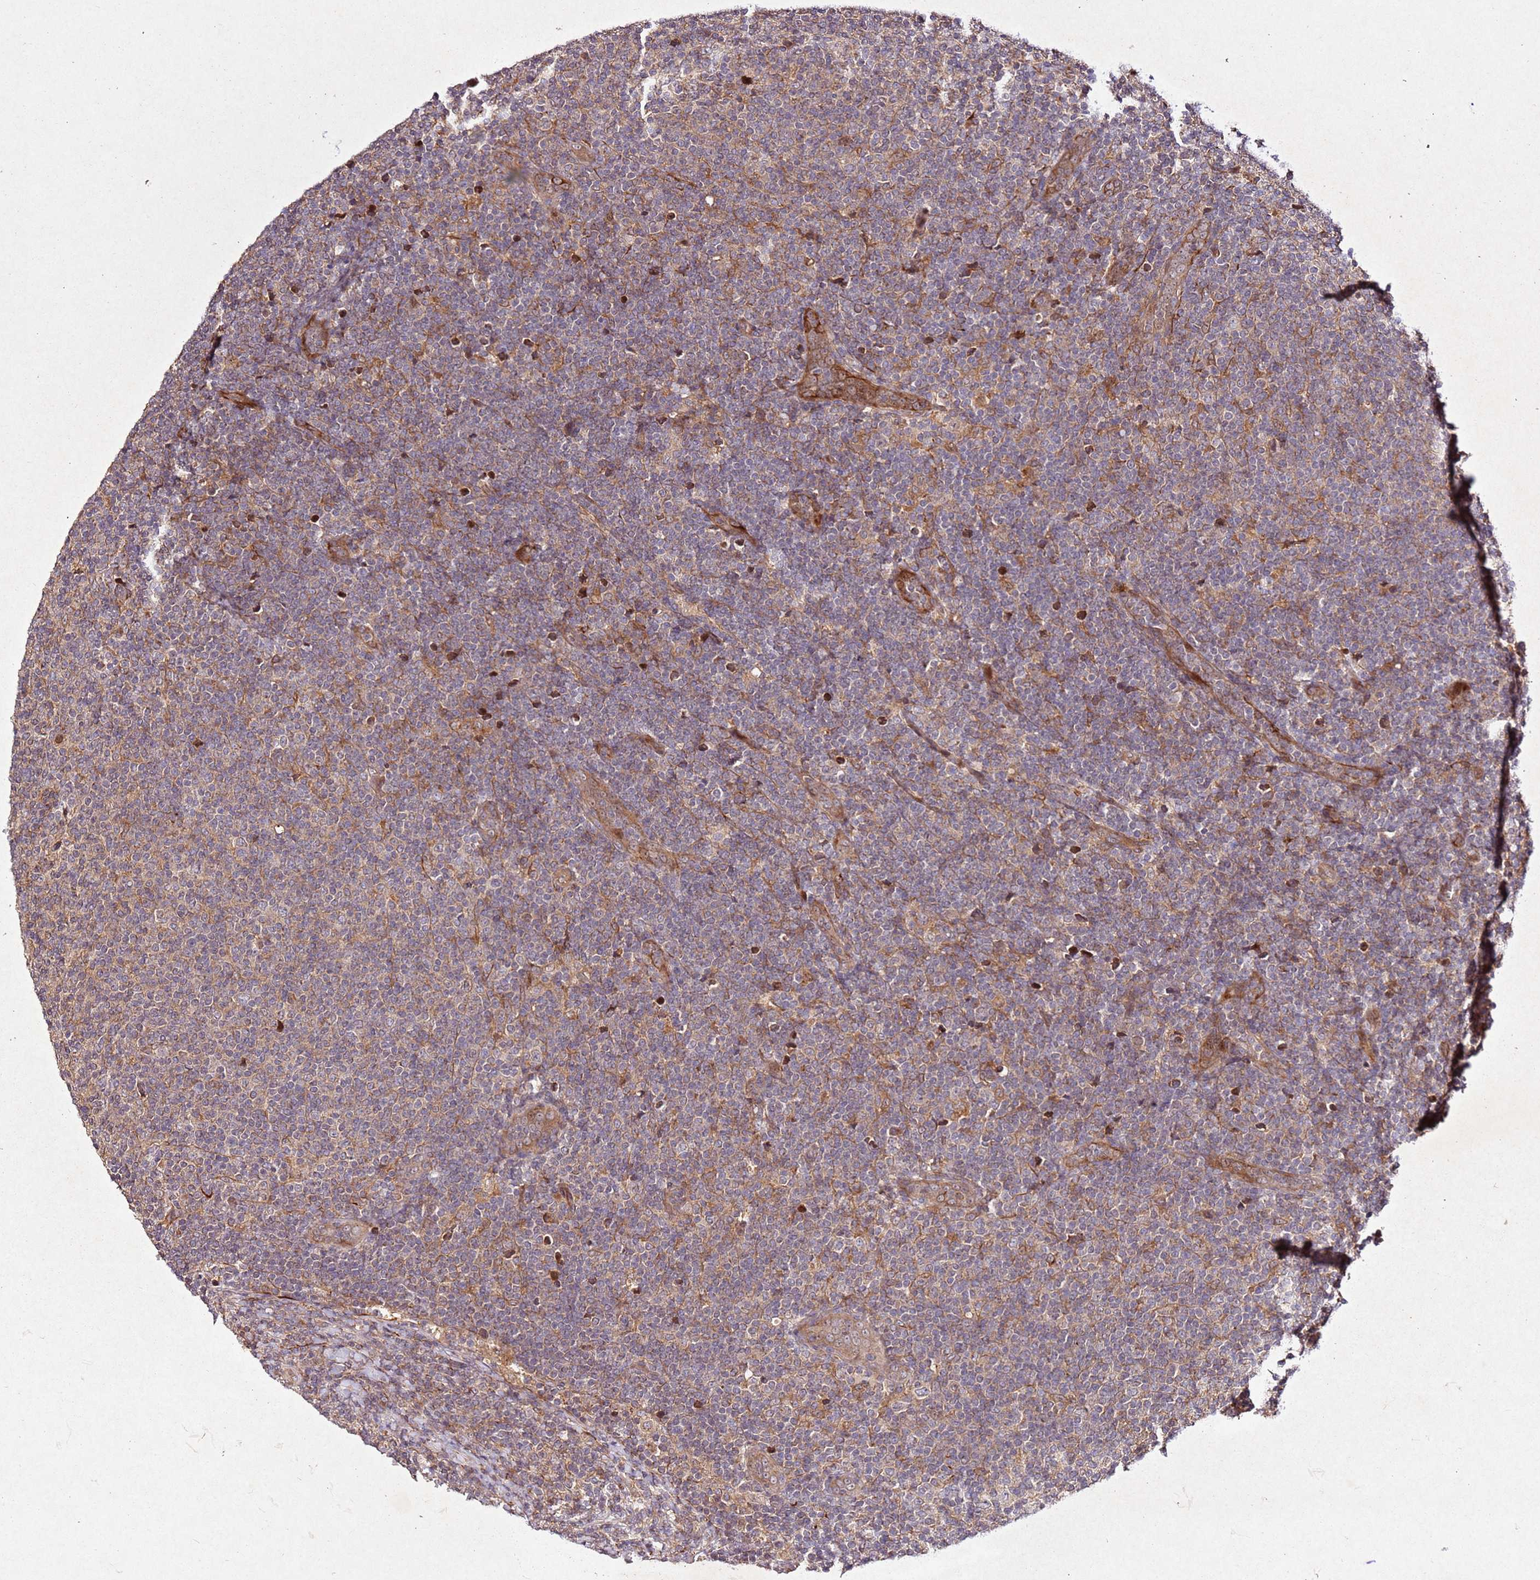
{"staining": {"intensity": "weak", "quantity": "25%-75%", "location": "cytoplasmic/membranous"}, "tissue": "lymphoma", "cell_type": "Tumor cells", "image_type": "cancer", "snomed": [{"axis": "morphology", "description": "Malignant lymphoma, non-Hodgkin's type, Low grade"}, {"axis": "topography", "description": "Lymph node"}], "caption": "Weak cytoplasmic/membranous protein positivity is identified in approximately 25%-75% of tumor cells in low-grade malignant lymphoma, non-Hodgkin's type. The staining is performed using DAB (3,3'-diaminobenzidine) brown chromogen to label protein expression. The nuclei are counter-stained blue using hematoxylin.", "gene": "PTMA", "patient": {"sex": "male", "age": 66}}